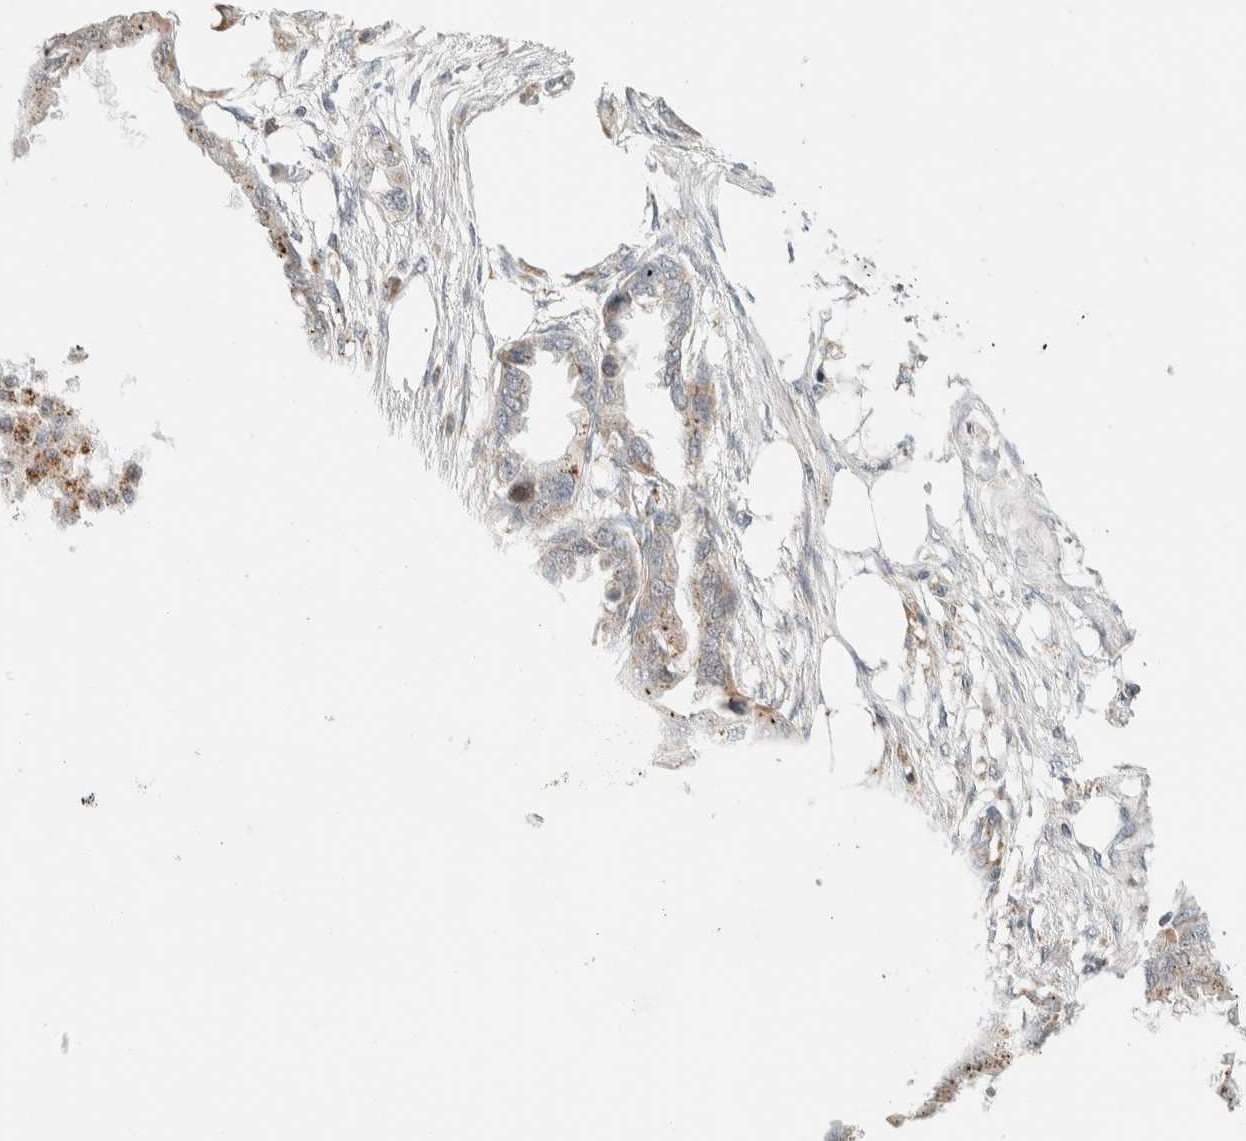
{"staining": {"intensity": "moderate", "quantity": "<25%", "location": "cytoplasmic/membranous"}, "tissue": "endometrial cancer", "cell_type": "Tumor cells", "image_type": "cancer", "snomed": [{"axis": "morphology", "description": "Adenocarcinoma, NOS"}, {"axis": "morphology", "description": "Adenocarcinoma, metastatic, NOS"}, {"axis": "topography", "description": "Adipose tissue"}, {"axis": "topography", "description": "Endometrium"}], "caption": "A brown stain labels moderate cytoplasmic/membranous positivity of a protein in human endometrial cancer (metastatic adenocarcinoma) tumor cells.", "gene": "TSPAN32", "patient": {"sex": "female", "age": 67}}